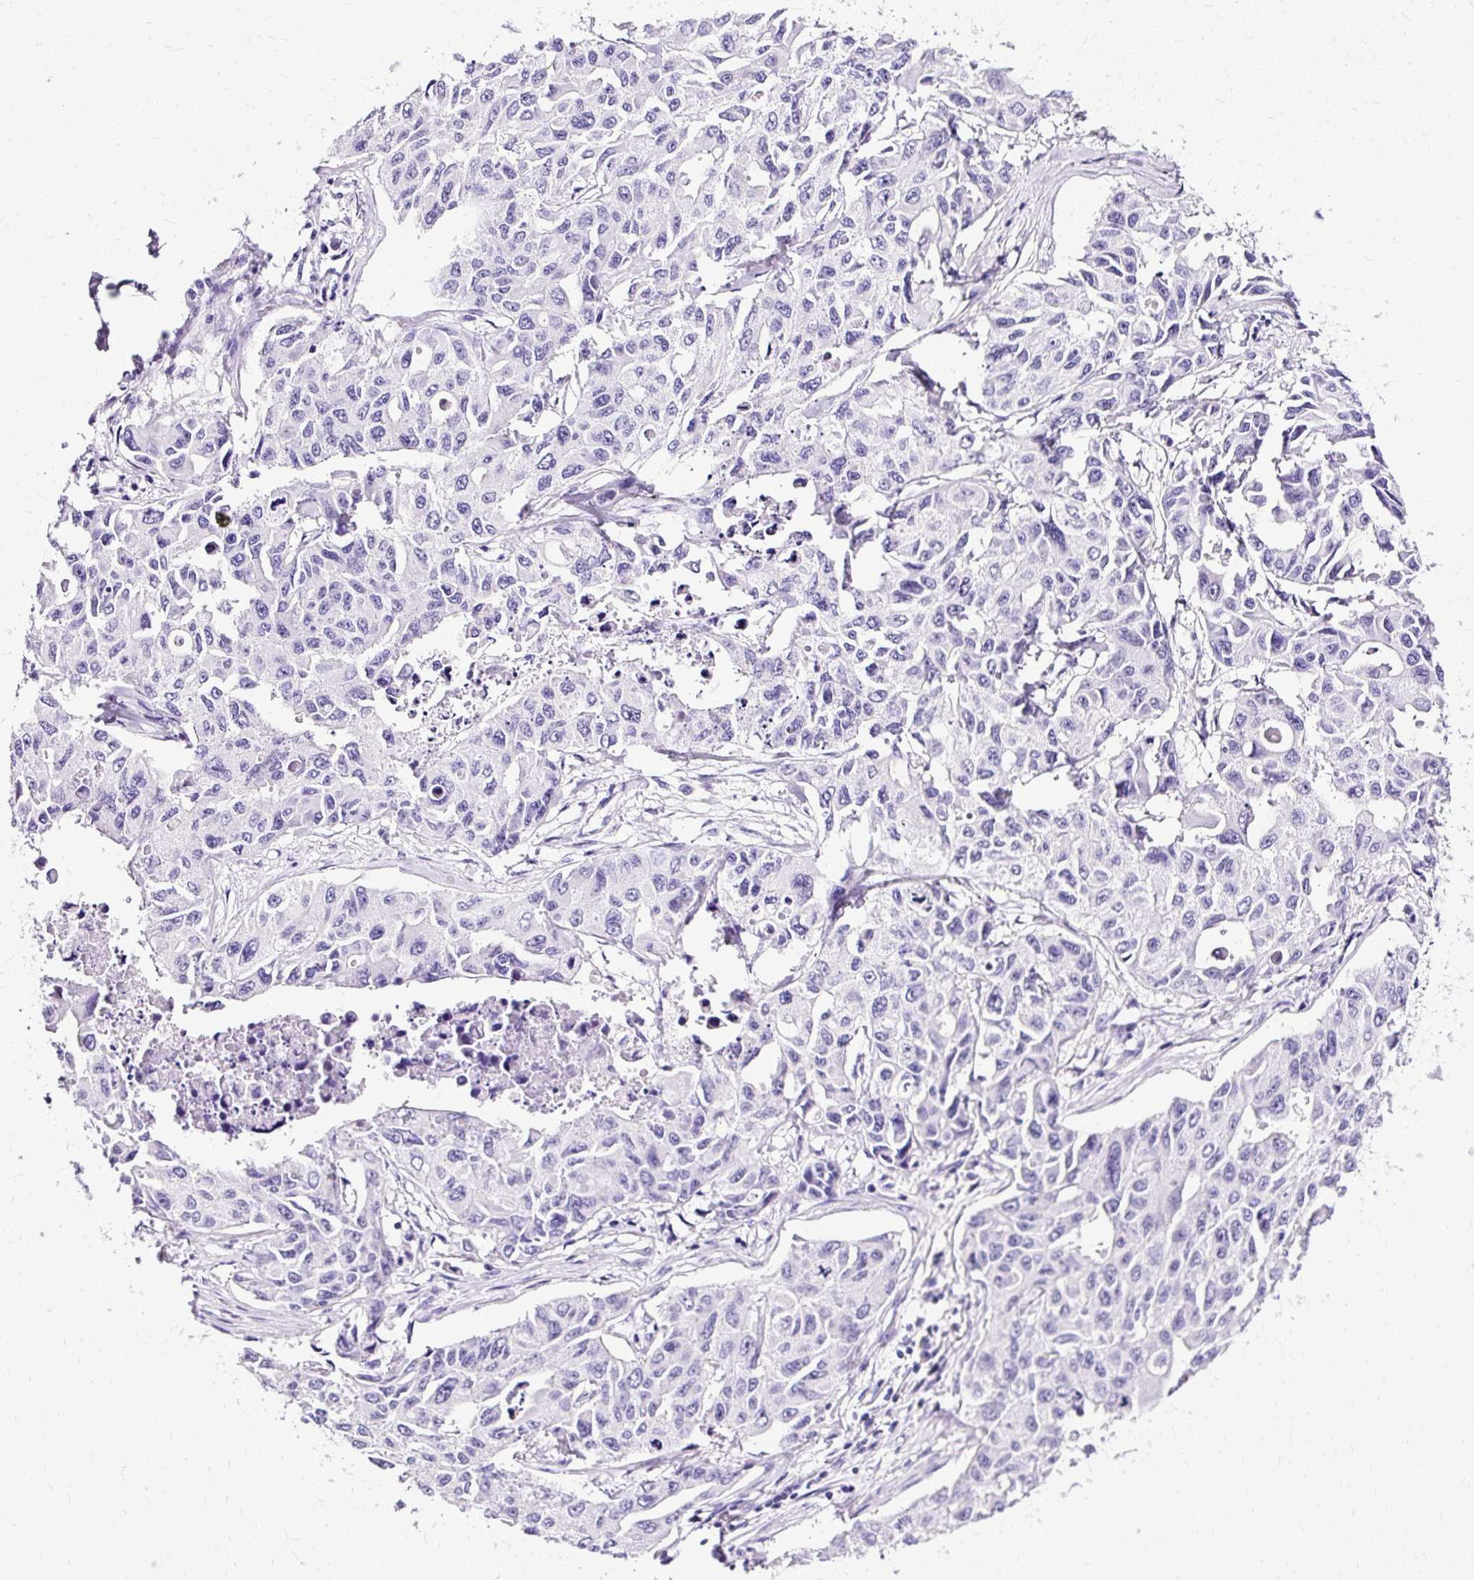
{"staining": {"intensity": "negative", "quantity": "none", "location": "none"}, "tissue": "lung cancer", "cell_type": "Tumor cells", "image_type": "cancer", "snomed": [{"axis": "morphology", "description": "Adenocarcinoma, NOS"}, {"axis": "topography", "description": "Lung"}], "caption": "Immunohistochemical staining of human adenocarcinoma (lung) reveals no significant staining in tumor cells. Brightfield microscopy of IHC stained with DAB (brown) and hematoxylin (blue), captured at high magnification.", "gene": "SLC8A2", "patient": {"sex": "male", "age": 64}}